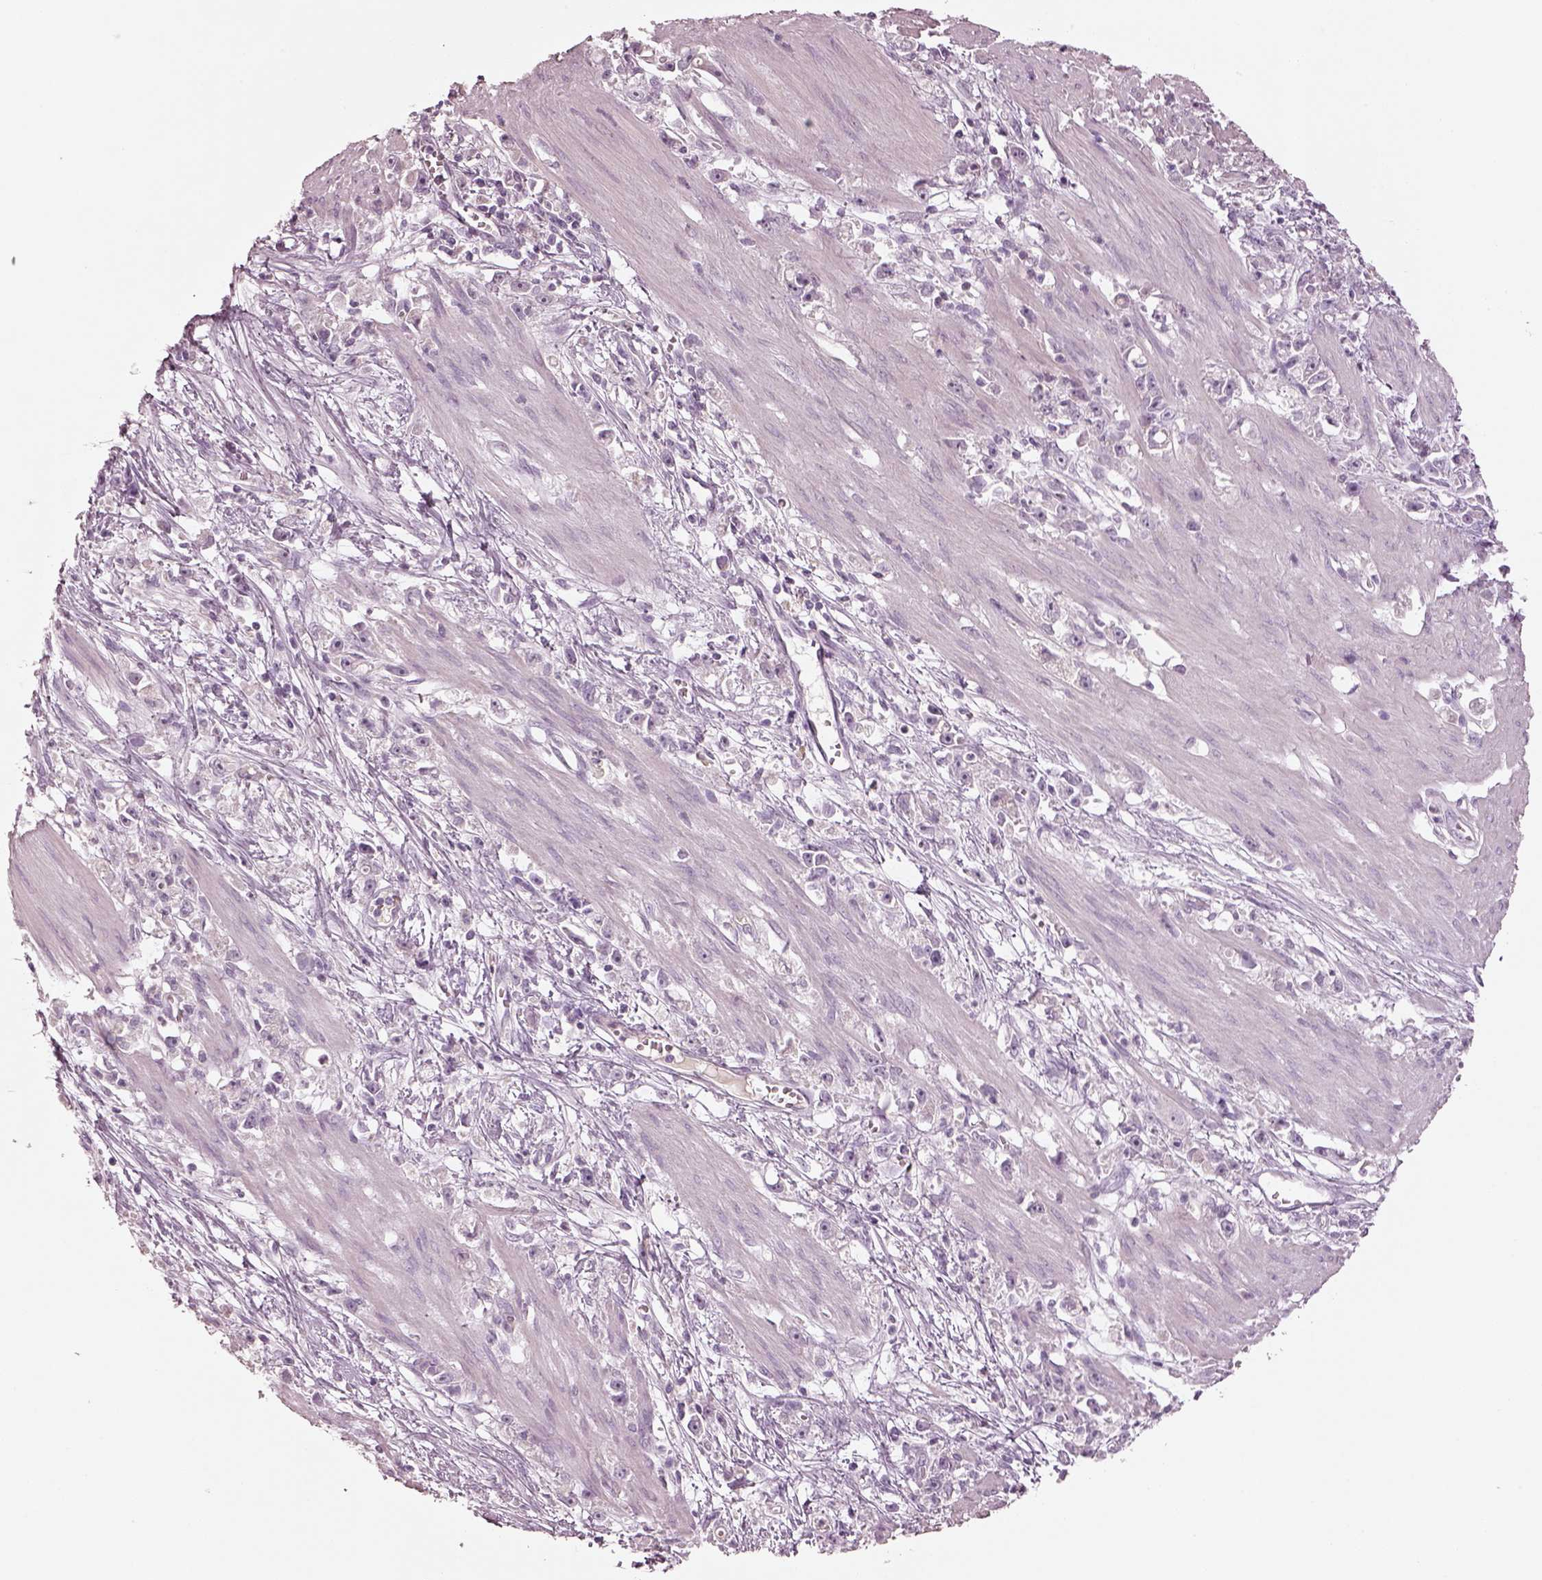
{"staining": {"intensity": "negative", "quantity": "none", "location": "none"}, "tissue": "stomach cancer", "cell_type": "Tumor cells", "image_type": "cancer", "snomed": [{"axis": "morphology", "description": "Adenocarcinoma, NOS"}, {"axis": "topography", "description": "Stomach"}], "caption": "The histopathology image shows no staining of tumor cells in adenocarcinoma (stomach).", "gene": "SPATA6L", "patient": {"sex": "female", "age": 59}}